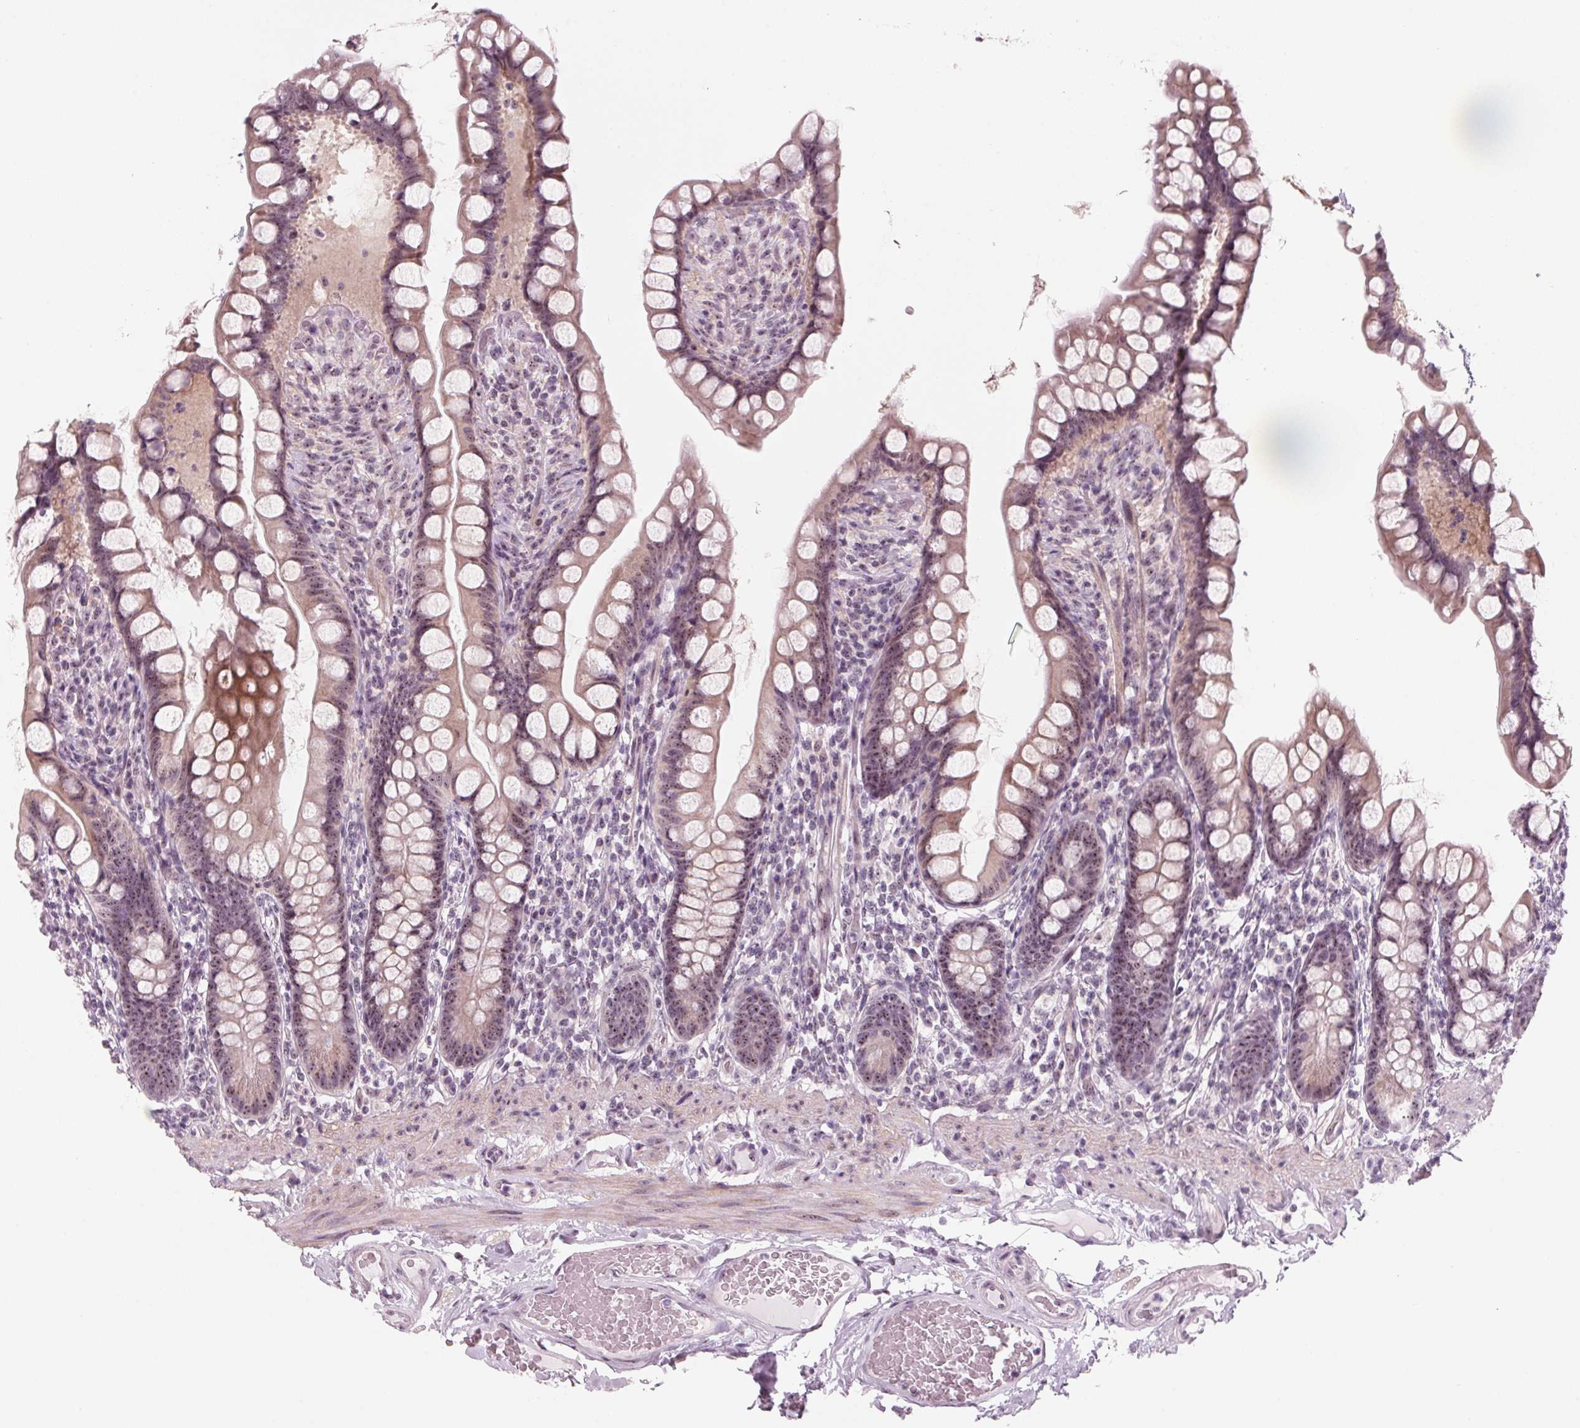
{"staining": {"intensity": "weak", "quantity": "25%-75%", "location": "cytoplasmic/membranous,nuclear"}, "tissue": "small intestine", "cell_type": "Glandular cells", "image_type": "normal", "snomed": [{"axis": "morphology", "description": "Normal tissue, NOS"}, {"axis": "topography", "description": "Small intestine"}], "caption": "A brown stain shows weak cytoplasmic/membranous,nuclear expression of a protein in glandular cells of benign small intestine.", "gene": "DNTTIP2", "patient": {"sex": "male", "age": 70}}